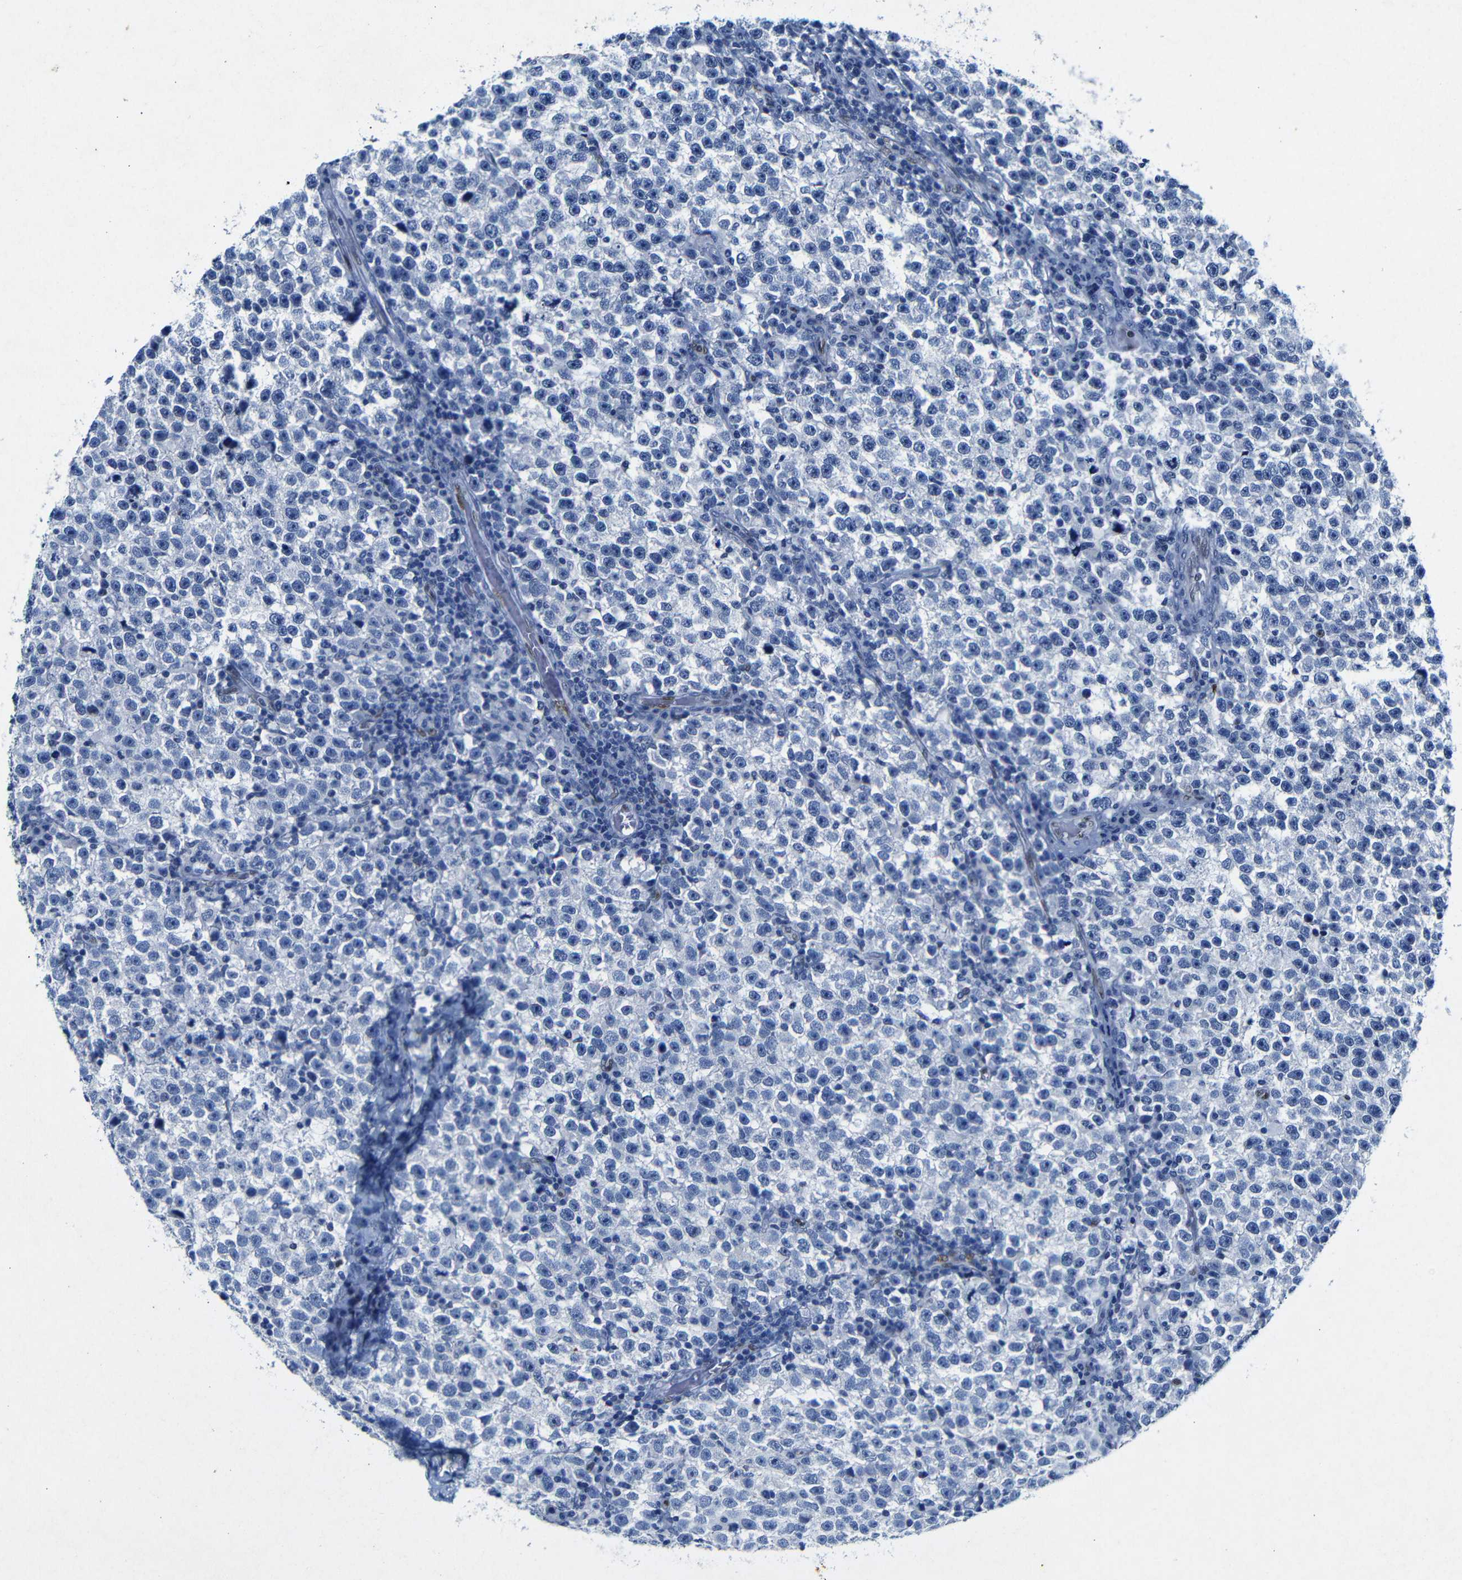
{"staining": {"intensity": "negative", "quantity": "none", "location": "none"}, "tissue": "testis cancer", "cell_type": "Tumor cells", "image_type": "cancer", "snomed": [{"axis": "morphology", "description": "Seminoma, NOS"}, {"axis": "topography", "description": "Testis"}], "caption": "This is a micrograph of immunohistochemistry staining of testis cancer, which shows no staining in tumor cells. Nuclei are stained in blue.", "gene": "FOSL2", "patient": {"sex": "male", "age": 43}}